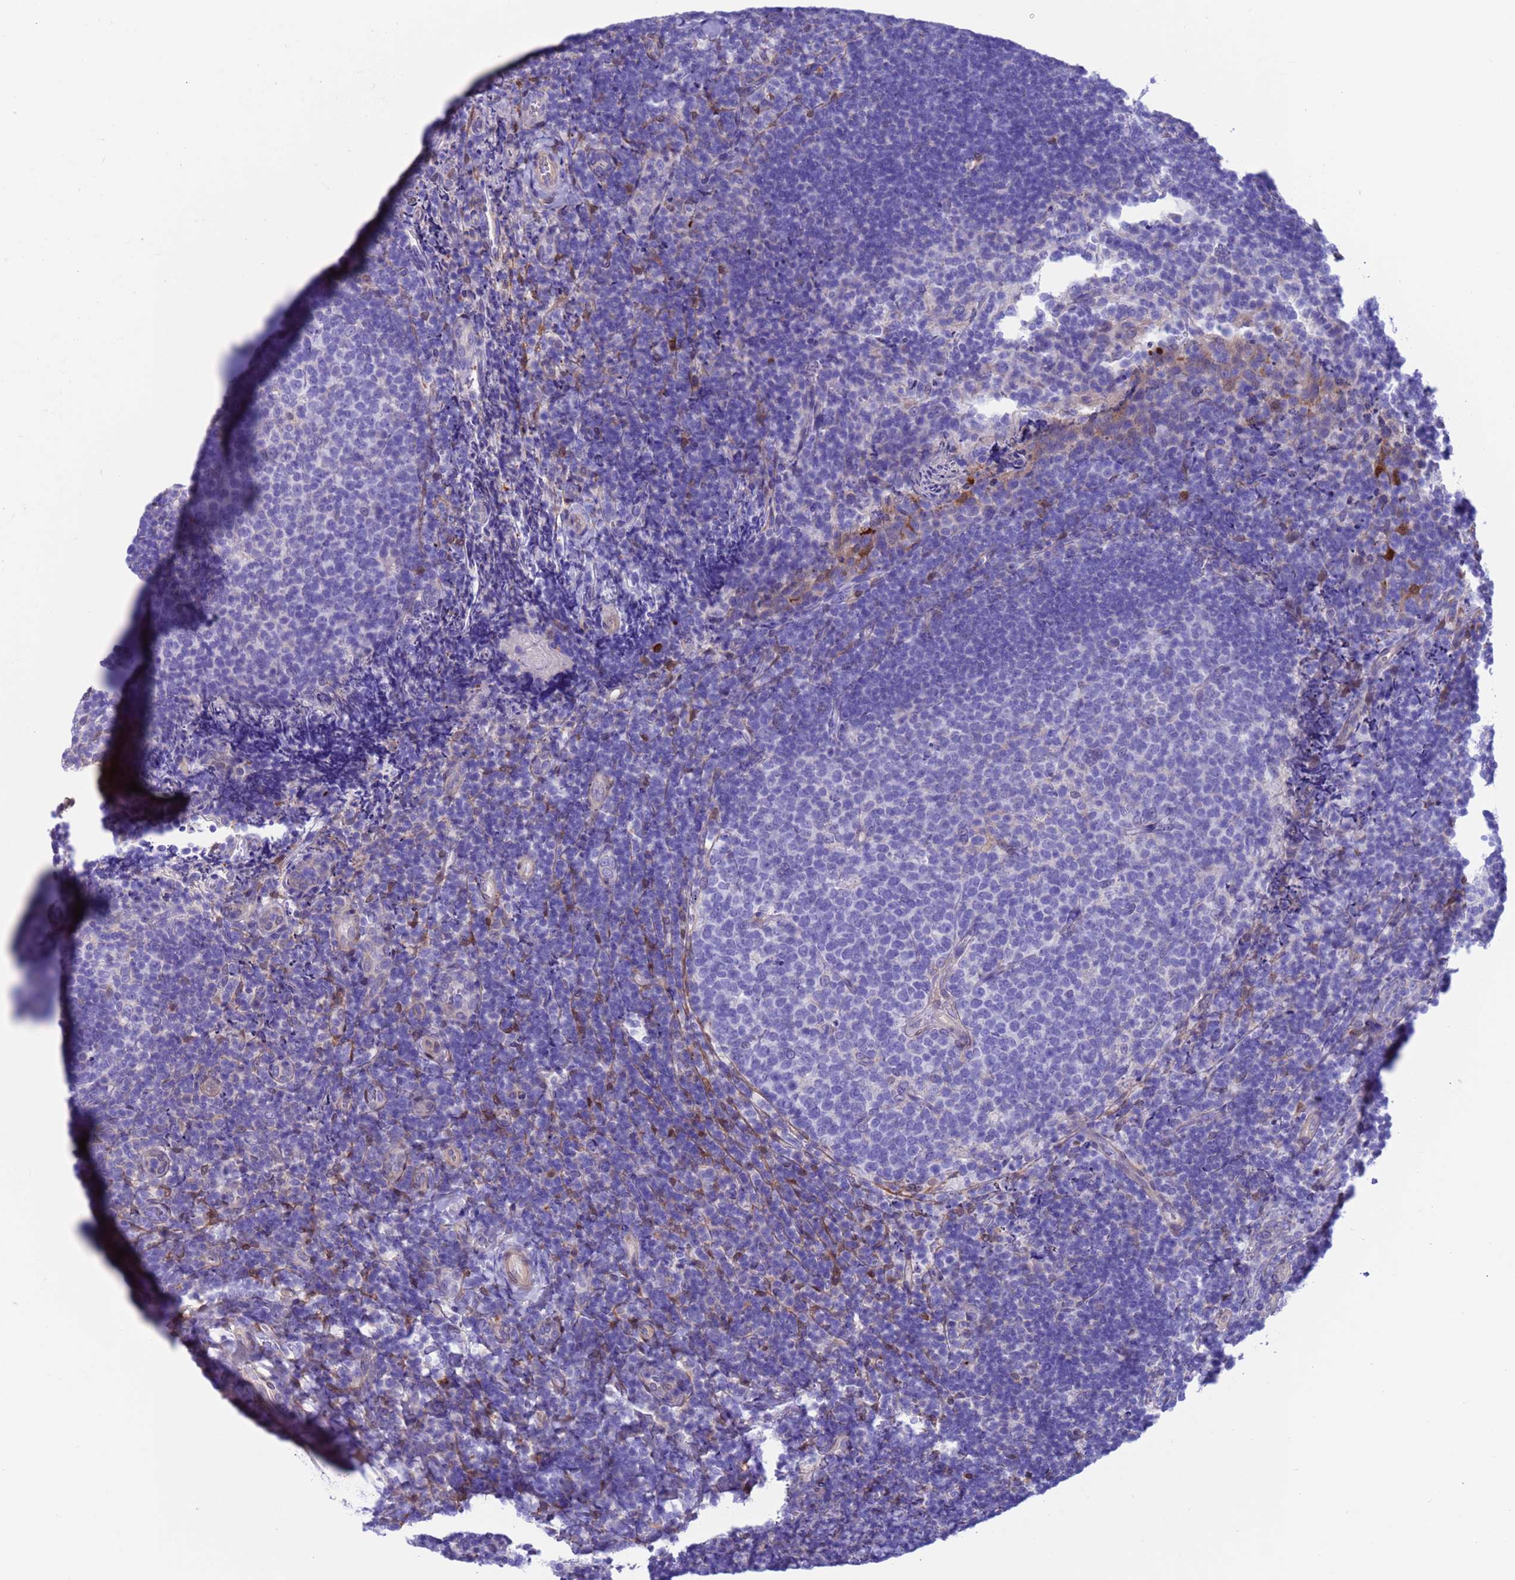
{"staining": {"intensity": "negative", "quantity": "none", "location": "none"}, "tissue": "tonsil", "cell_type": "Germinal center cells", "image_type": "normal", "snomed": [{"axis": "morphology", "description": "Normal tissue, NOS"}, {"axis": "topography", "description": "Tonsil"}], "caption": "Immunohistochemistry histopathology image of normal human tonsil stained for a protein (brown), which reveals no staining in germinal center cells. (DAB (3,3'-diaminobenzidine) immunohistochemistry (IHC) with hematoxylin counter stain).", "gene": "C6orf47", "patient": {"sex": "female", "age": 10}}